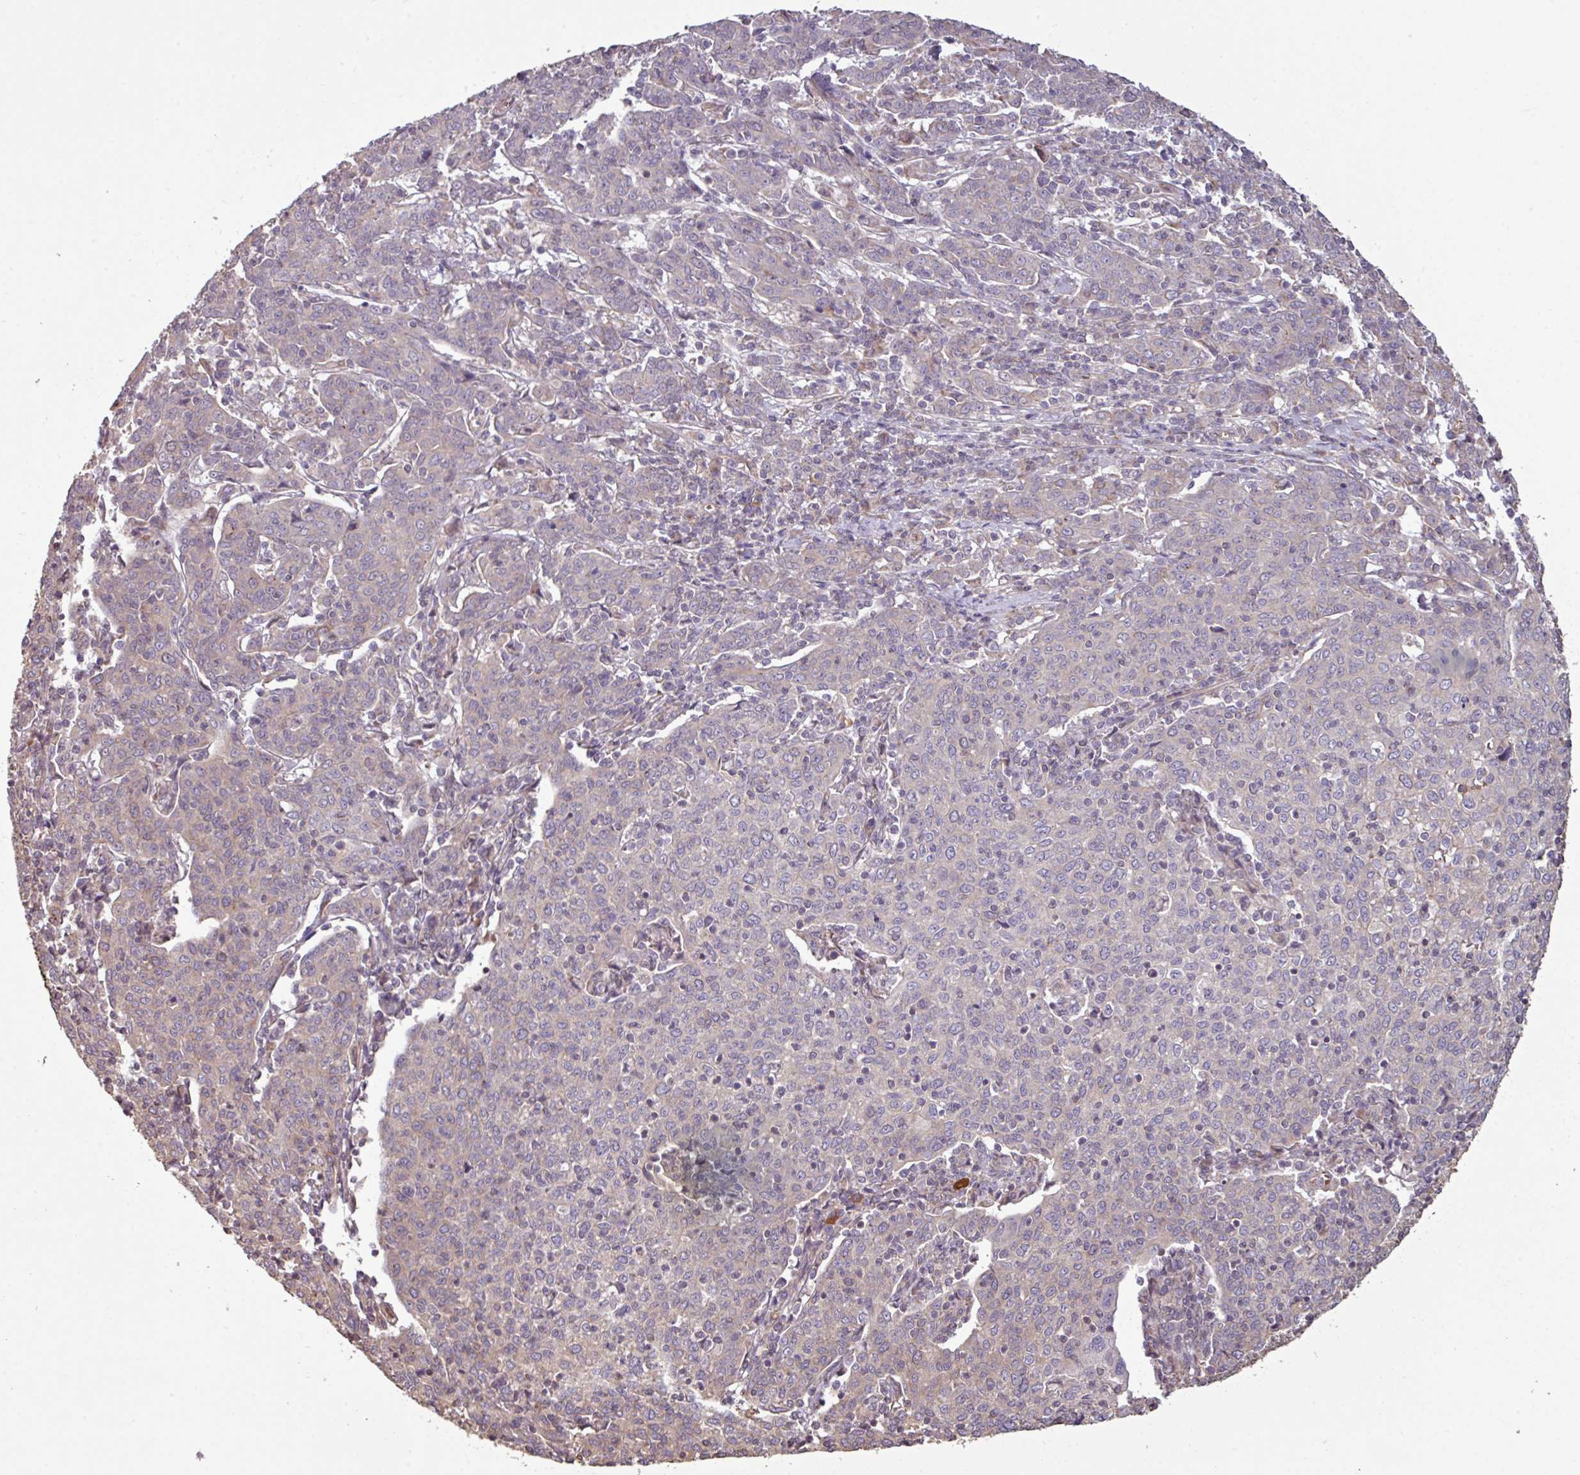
{"staining": {"intensity": "negative", "quantity": "none", "location": "none"}, "tissue": "cervical cancer", "cell_type": "Tumor cells", "image_type": "cancer", "snomed": [{"axis": "morphology", "description": "Squamous cell carcinoma, NOS"}, {"axis": "topography", "description": "Cervix"}], "caption": "A histopathology image of human cervical cancer (squamous cell carcinoma) is negative for staining in tumor cells. The staining was performed using DAB to visualize the protein expression in brown, while the nuclei were stained in blue with hematoxylin (Magnification: 20x).", "gene": "NHSL2", "patient": {"sex": "female", "age": 67}}